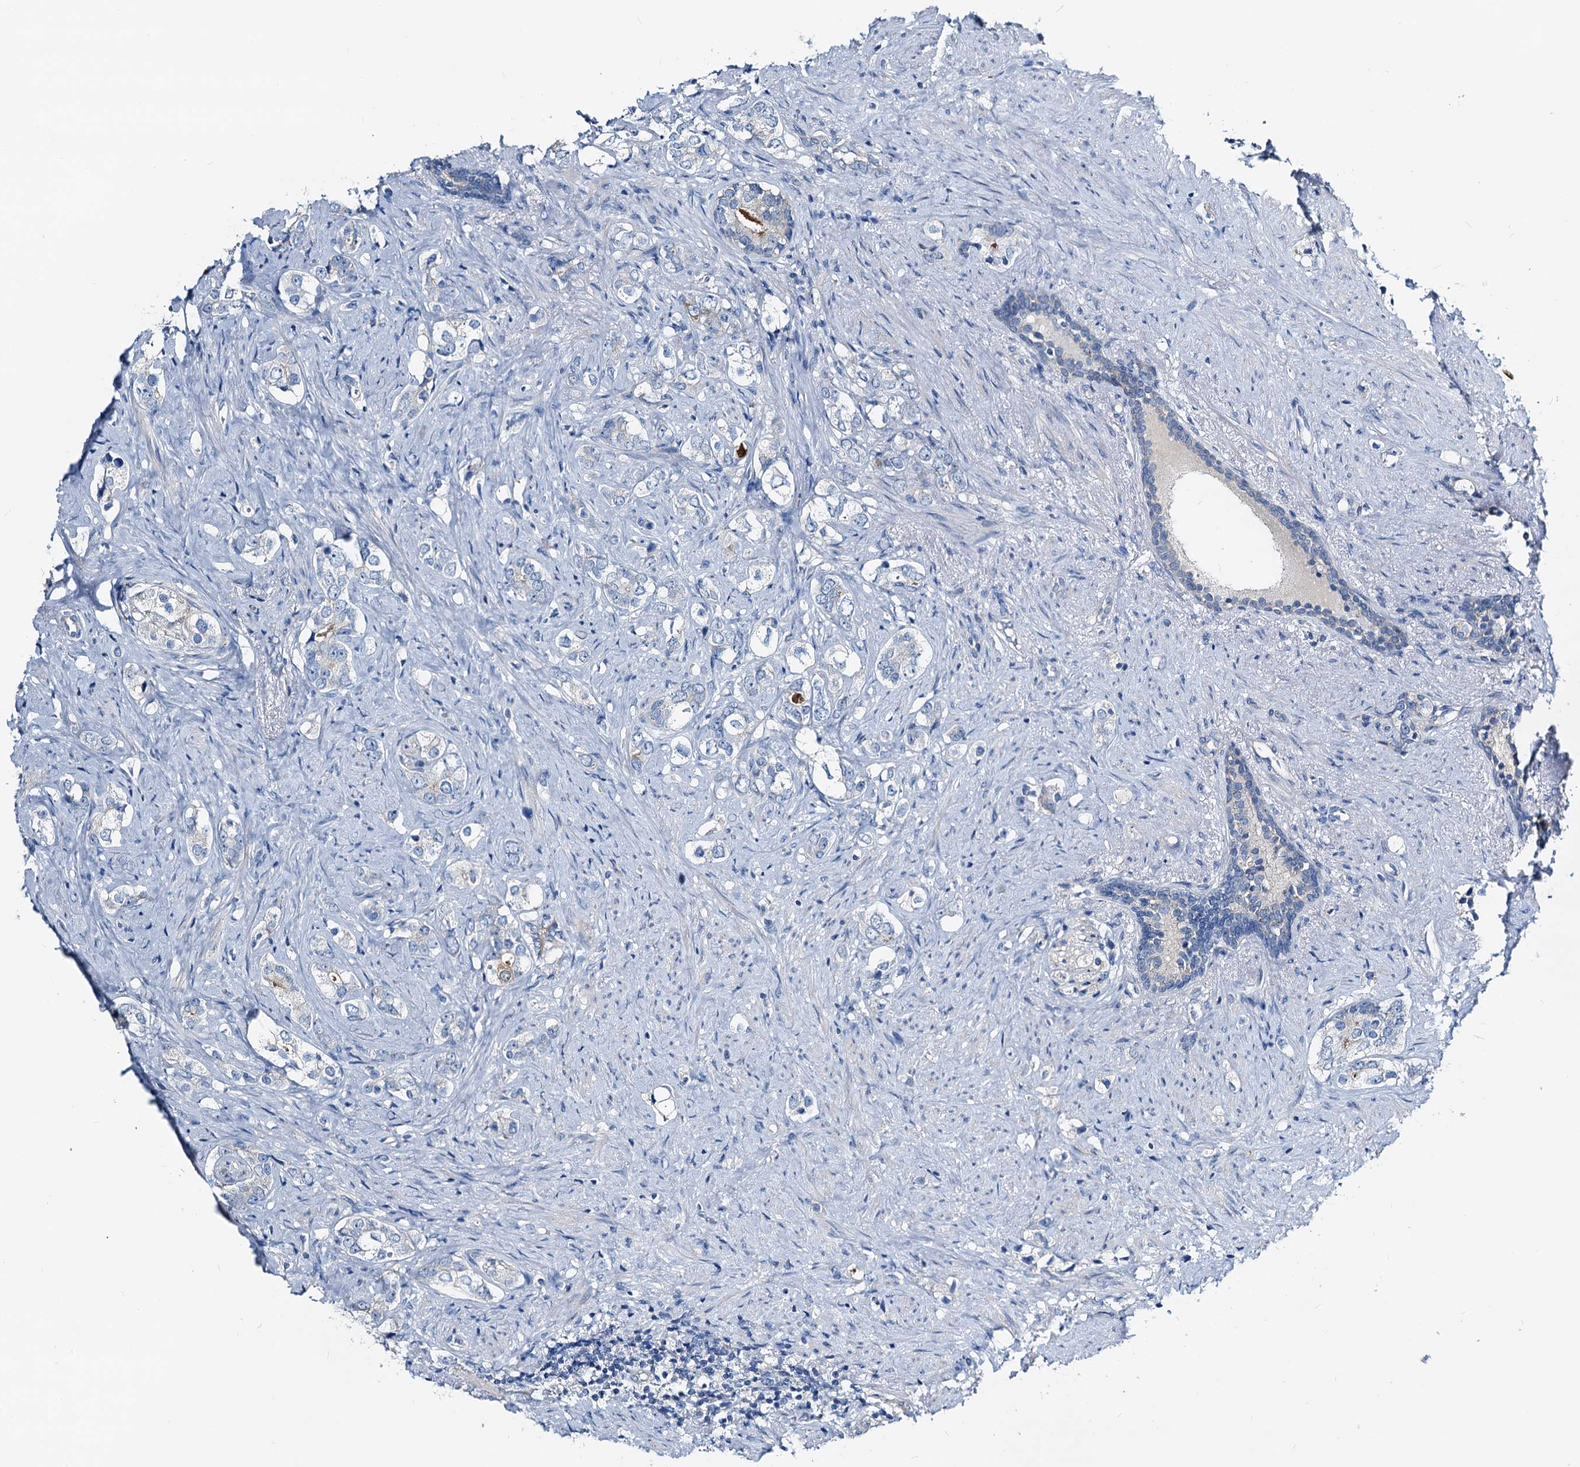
{"staining": {"intensity": "negative", "quantity": "none", "location": "none"}, "tissue": "prostate cancer", "cell_type": "Tumor cells", "image_type": "cancer", "snomed": [{"axis": "morphology", "description": "Adenocarcinoma, High grade"}, {"axis": "topography", "description": "Prostate"}], "caption": "Tumor cells are negative for protein expression in human prostate high-grade adenocarcinoma.", "gene": "DYDC2", "patient": {"sex": "male", "age": 63}}